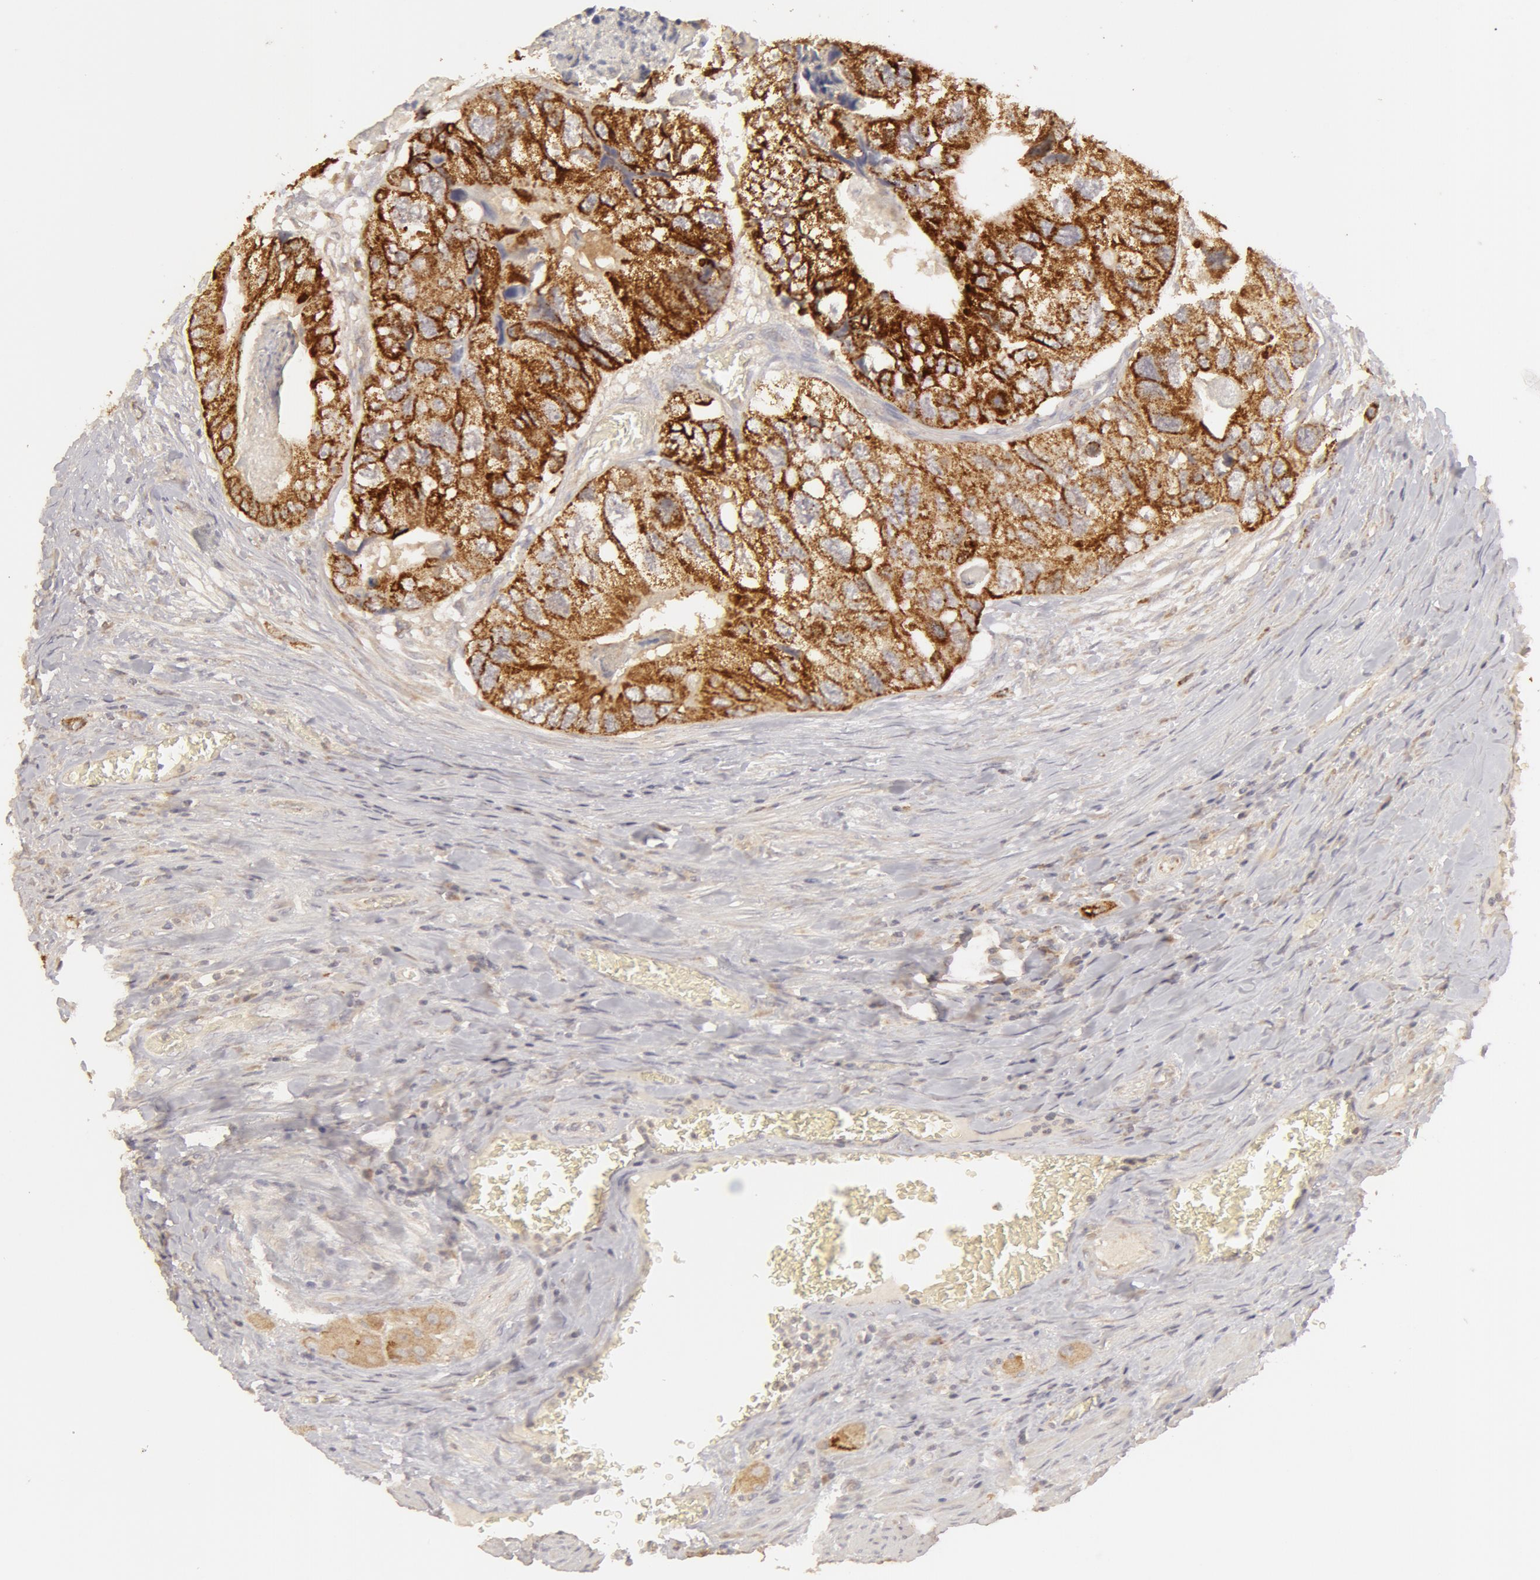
{"staining": {"intensity": "moderate", "quantity": ">75%", "location": "cytoplasmic/membranous"}, "tissue": "colorectal cancer", "cell_type": "Tumor cells", "image_type": "cancer", "snomed": [{"axis": "morphology", "description": "Adenocarcinoma, NOS"}, {"axis": "topography", "description": "Rectum"}], "caption": "Adenocarcinoma (colorectal) tissue exhibits moderate cytoplasmic/membranous expression in about >75% of tumor cells, visualized by immunohistochemistry.", "gene": "ADPRH", "patient": {"sex": "female", "age": 82}}